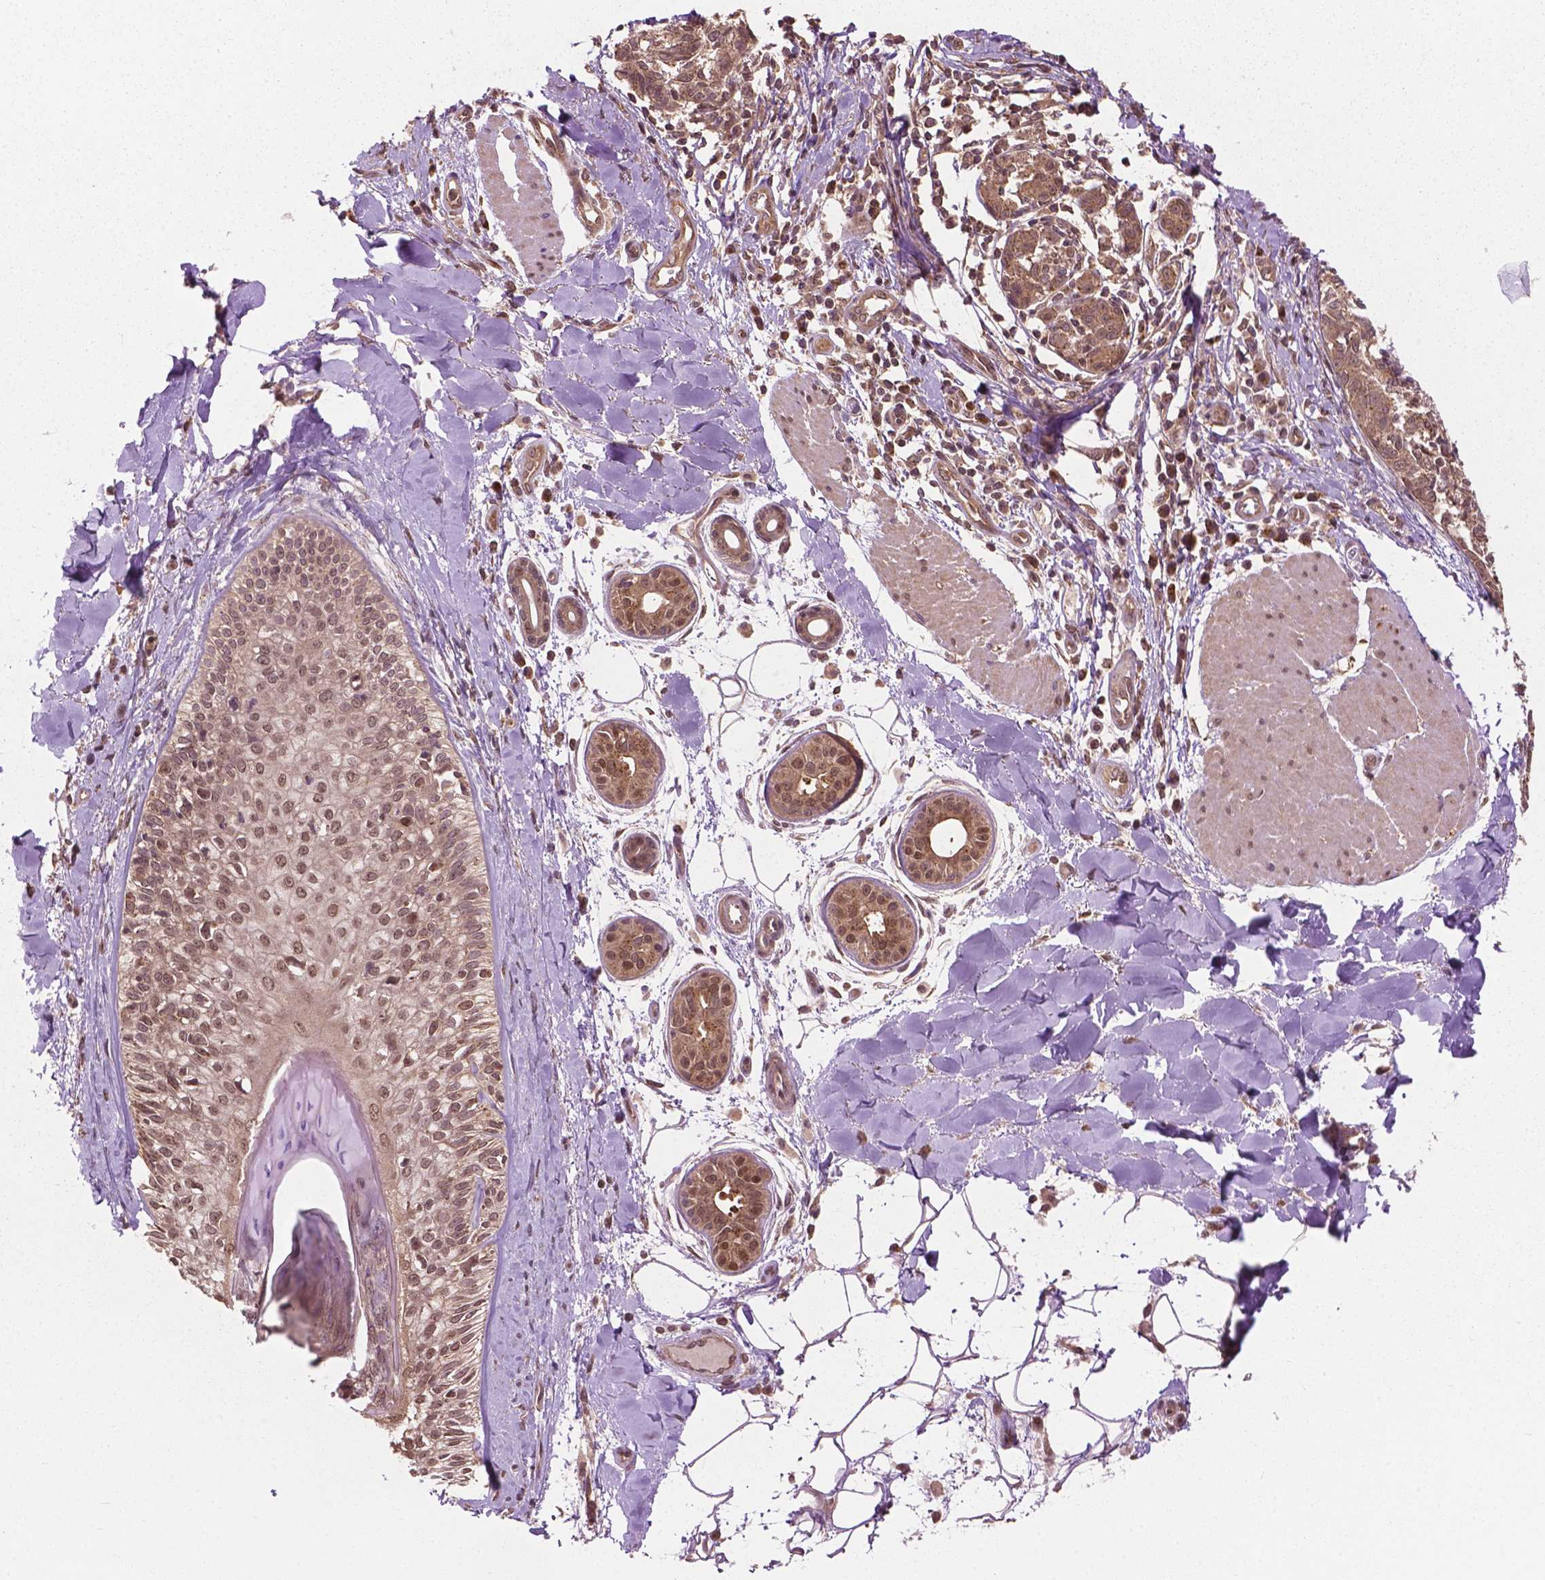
{"staining": {"intensity": "moderate", "quantity": ">75%", "location": "cytoplasmic/membranous"}, "tissue": "melanoma", "cell_type": "Tumor cells", "image_type": "cancer", "snomed": [{"axis": "morphology", "description": "Malignant melanoma, NOS"}, {"axis": "topography", "description": "Skin"}], "caption": "An IHC photomicrograph of tumor tissue is shown. Protein staining in brown labels moderate cytoplasmic/membranous positivity in melanoma within tumor cells.", "gene": "PPP1CB", "patient": {"sex": "male", "age": 48}}